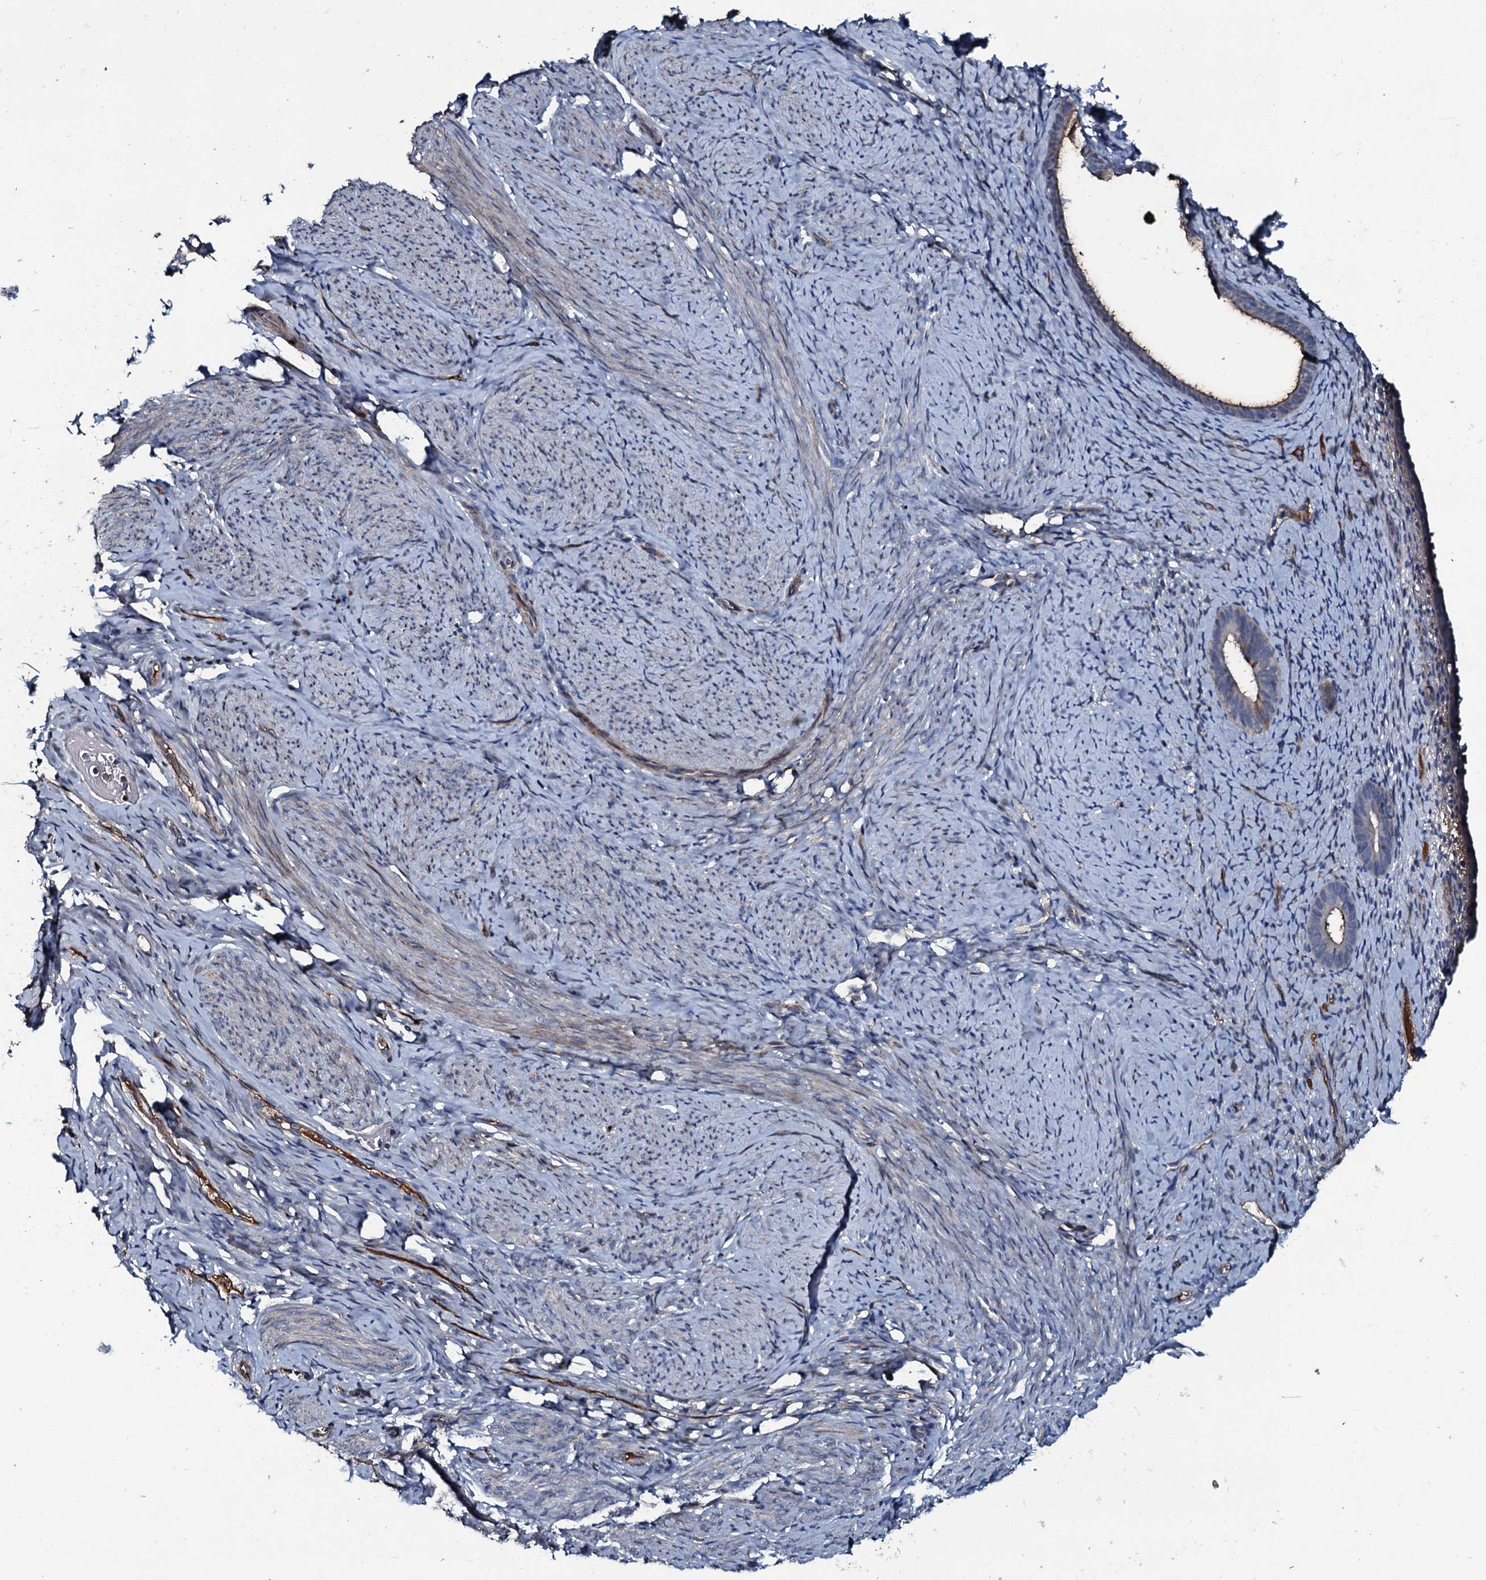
{"staining": {"intensity": "negative", "quantity": "none", "location": "none"}, "tissue": "endometrium", "cell_type": "Cells in endometrial stroma", "image_type": "normal", "snomed": [{"axis": "morphology", "description": "Normal tissue, NOS"}, {"axis": "topography", "description": "Endometrium"}], "caption": "There is no significant expression in cells in endometrial stroma of endometrium. (Immunohistochemistry (ihc), brightfield microscopy, high magnification).", "gene": "LYG2", "patient": {"sex": "female", "age": 65}}